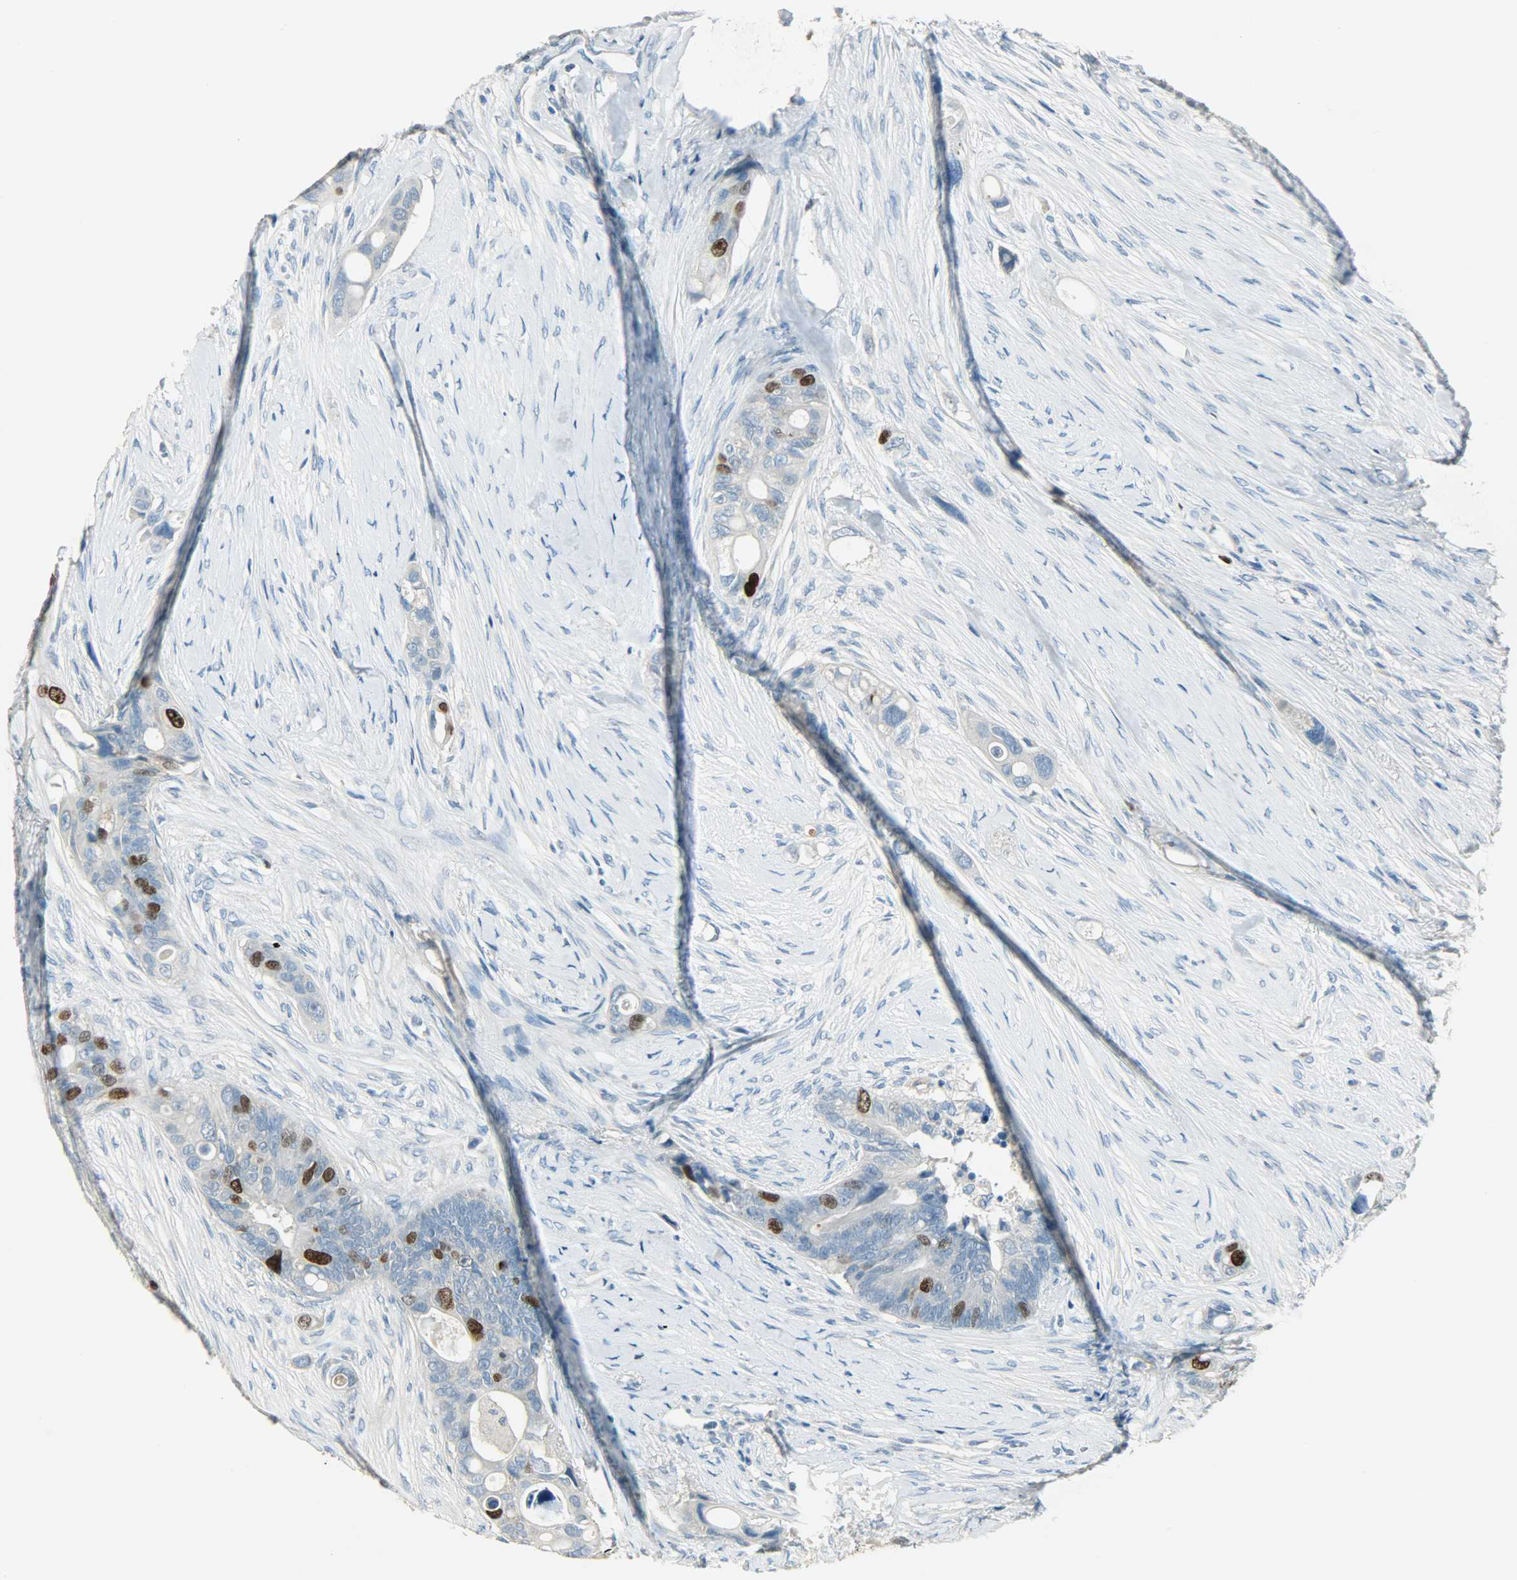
{"staining": {"intensity": "strong", "quantity": "<25%", "location": "nuclear"}, "tissue": "colorectal cancer", "cell_type": "Tumor cells", "image_type": "cancer", "snomed": [{"axis": "morphology", "description": "Adenocarcinoma, NOS"}, {"axis": "topography", "description": "Colon"}], "caption": "Tumor cells show medium levels of strong nuclear positivity in about <25% of cells in colorectal cancer. Nuclei are stained in blue.", "gene": "TPX2", "patient": {"sex": "female", "age": 57}}